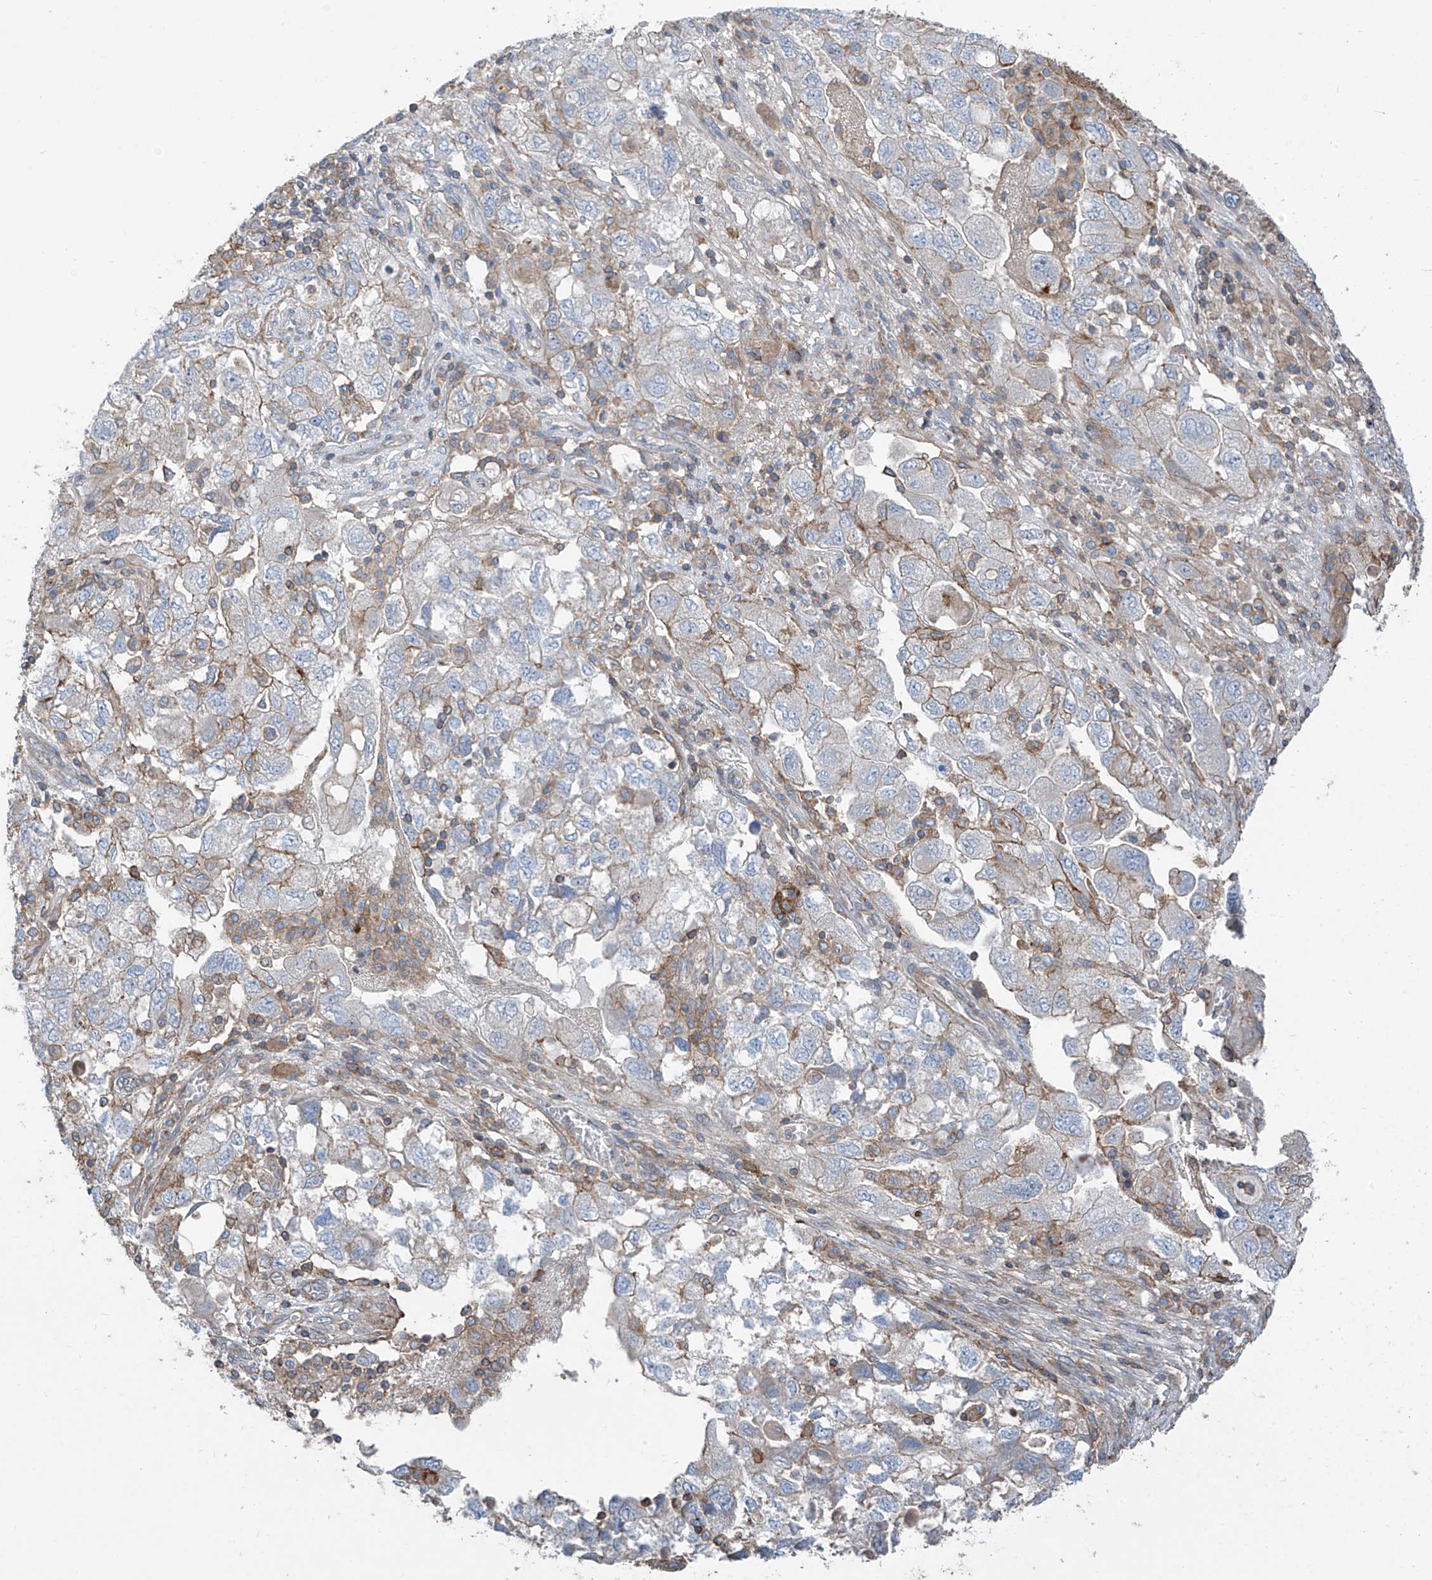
{"staining": {"intensity": "weak", "quantity": "<25%", "location": "cytoplasmic/membranous"}, "tissue": "ovarian cancer", "cell_type": "Tumor cells", "image_type": "cancer", "snomed": [{"axis": "morphology", "description": "Carcinoma, NOS"}, {"axis": "morphology", "description": "Cystadenocarcinoma, serous, NOS"}, {"axis": "topography", "description": "Ovary"}], "caption": "Immunohistochemistry (IHC) photomicrograph of human ovarian cancer stained for a protein (brown), which displays no expression in tumor cells.", "gene": "SLC1A5", "patient": {"sex": "female", "age": 69}}